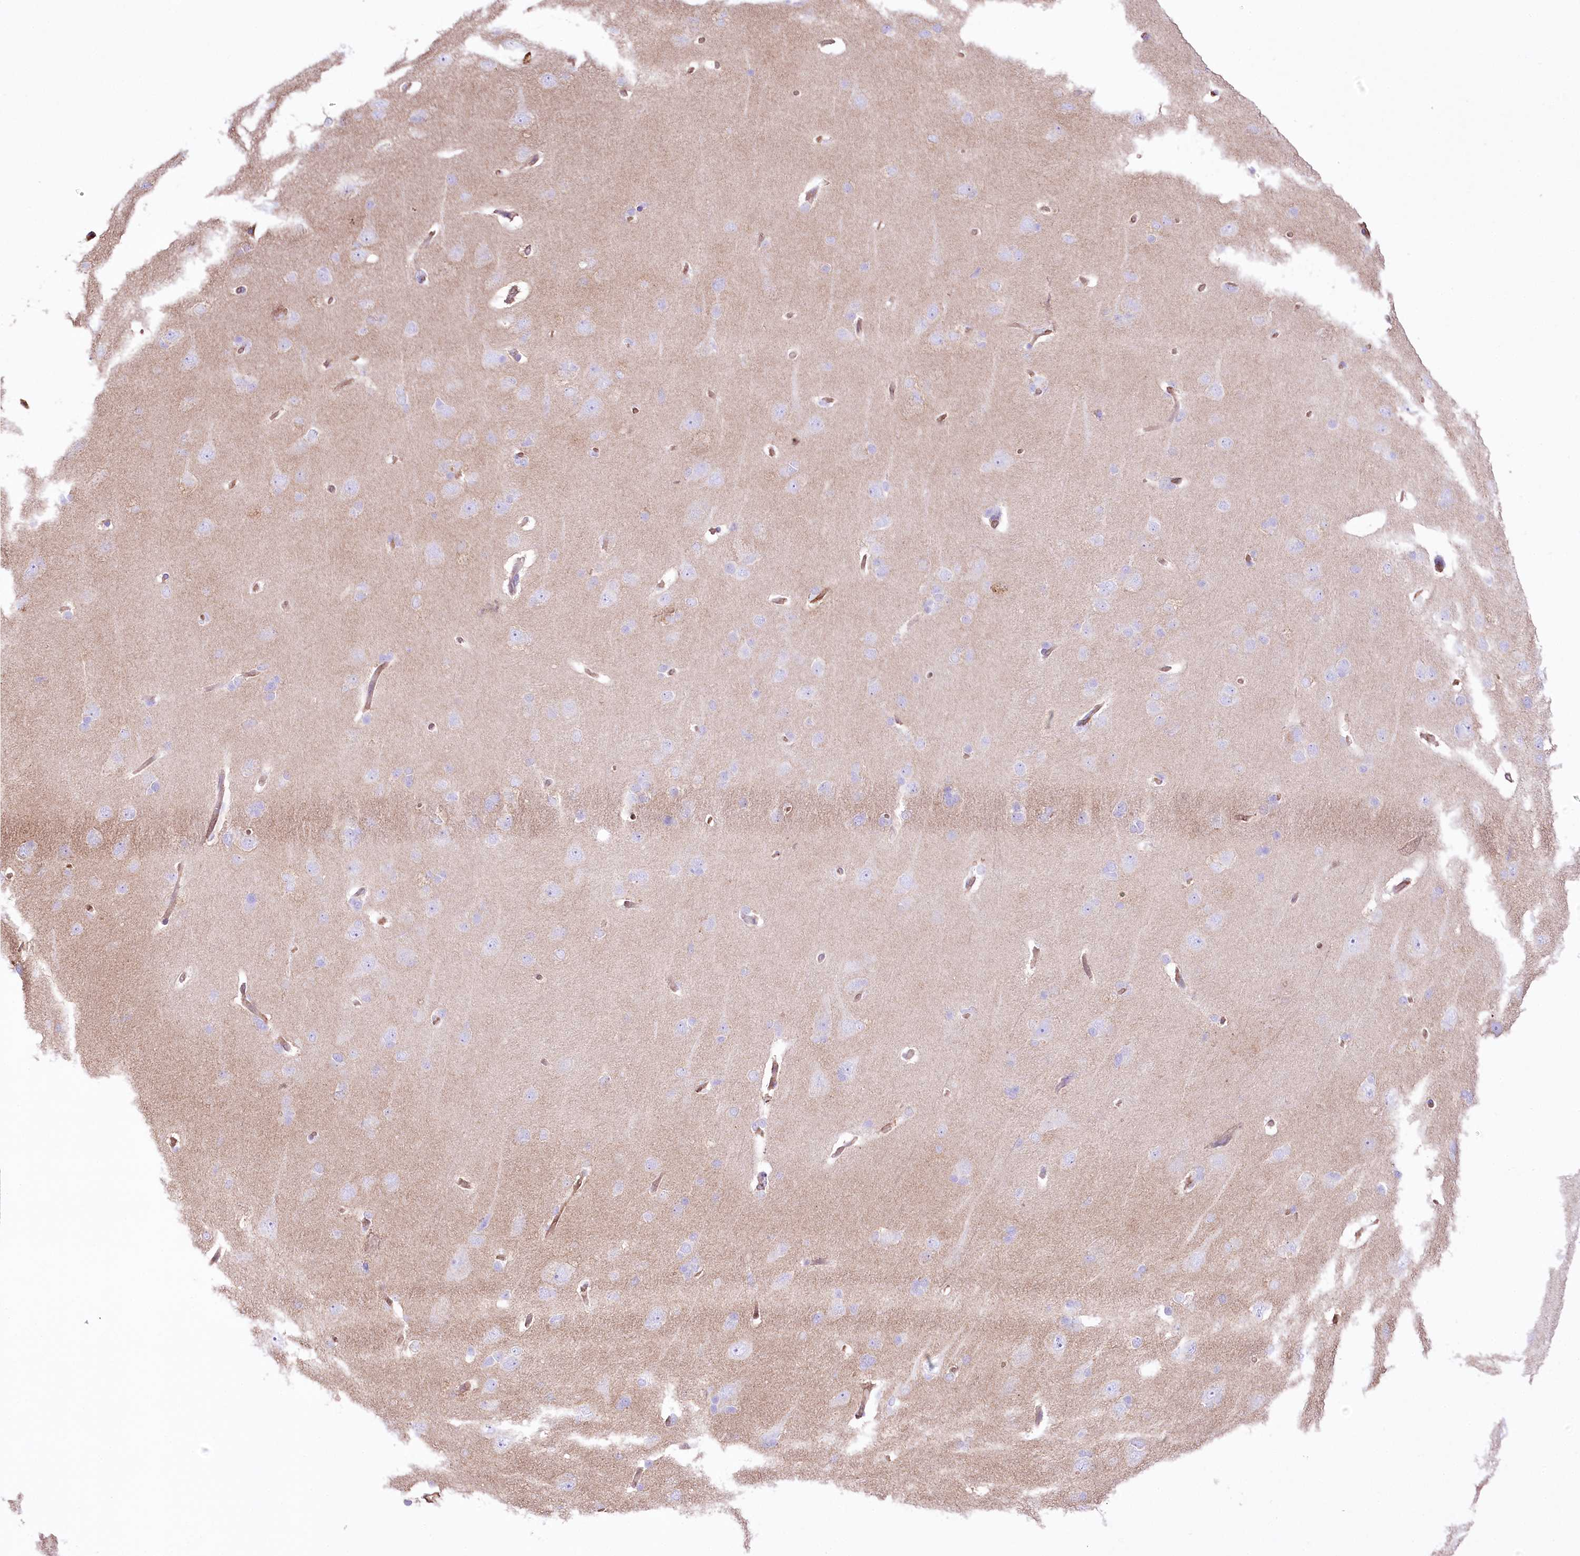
{"staining": {"intensity": "negative", "quantity": "none", "location": "none"}, "tissue": "cerebral cortex", "cell_type": "Endothelial cells", "image_type": "normal", "snomed": [{"axis": "morphology", "description": "Normal tissue, NOS"}, {"axis": "topography", "description": "Cerebral cortex"}], "caption": "Benign cerebral cortex was stained to show a protein in brown. There is no significant expression in endothelial cells.", "gene": "FAM216A", "patient": {"sex": "male", "age": 62}}